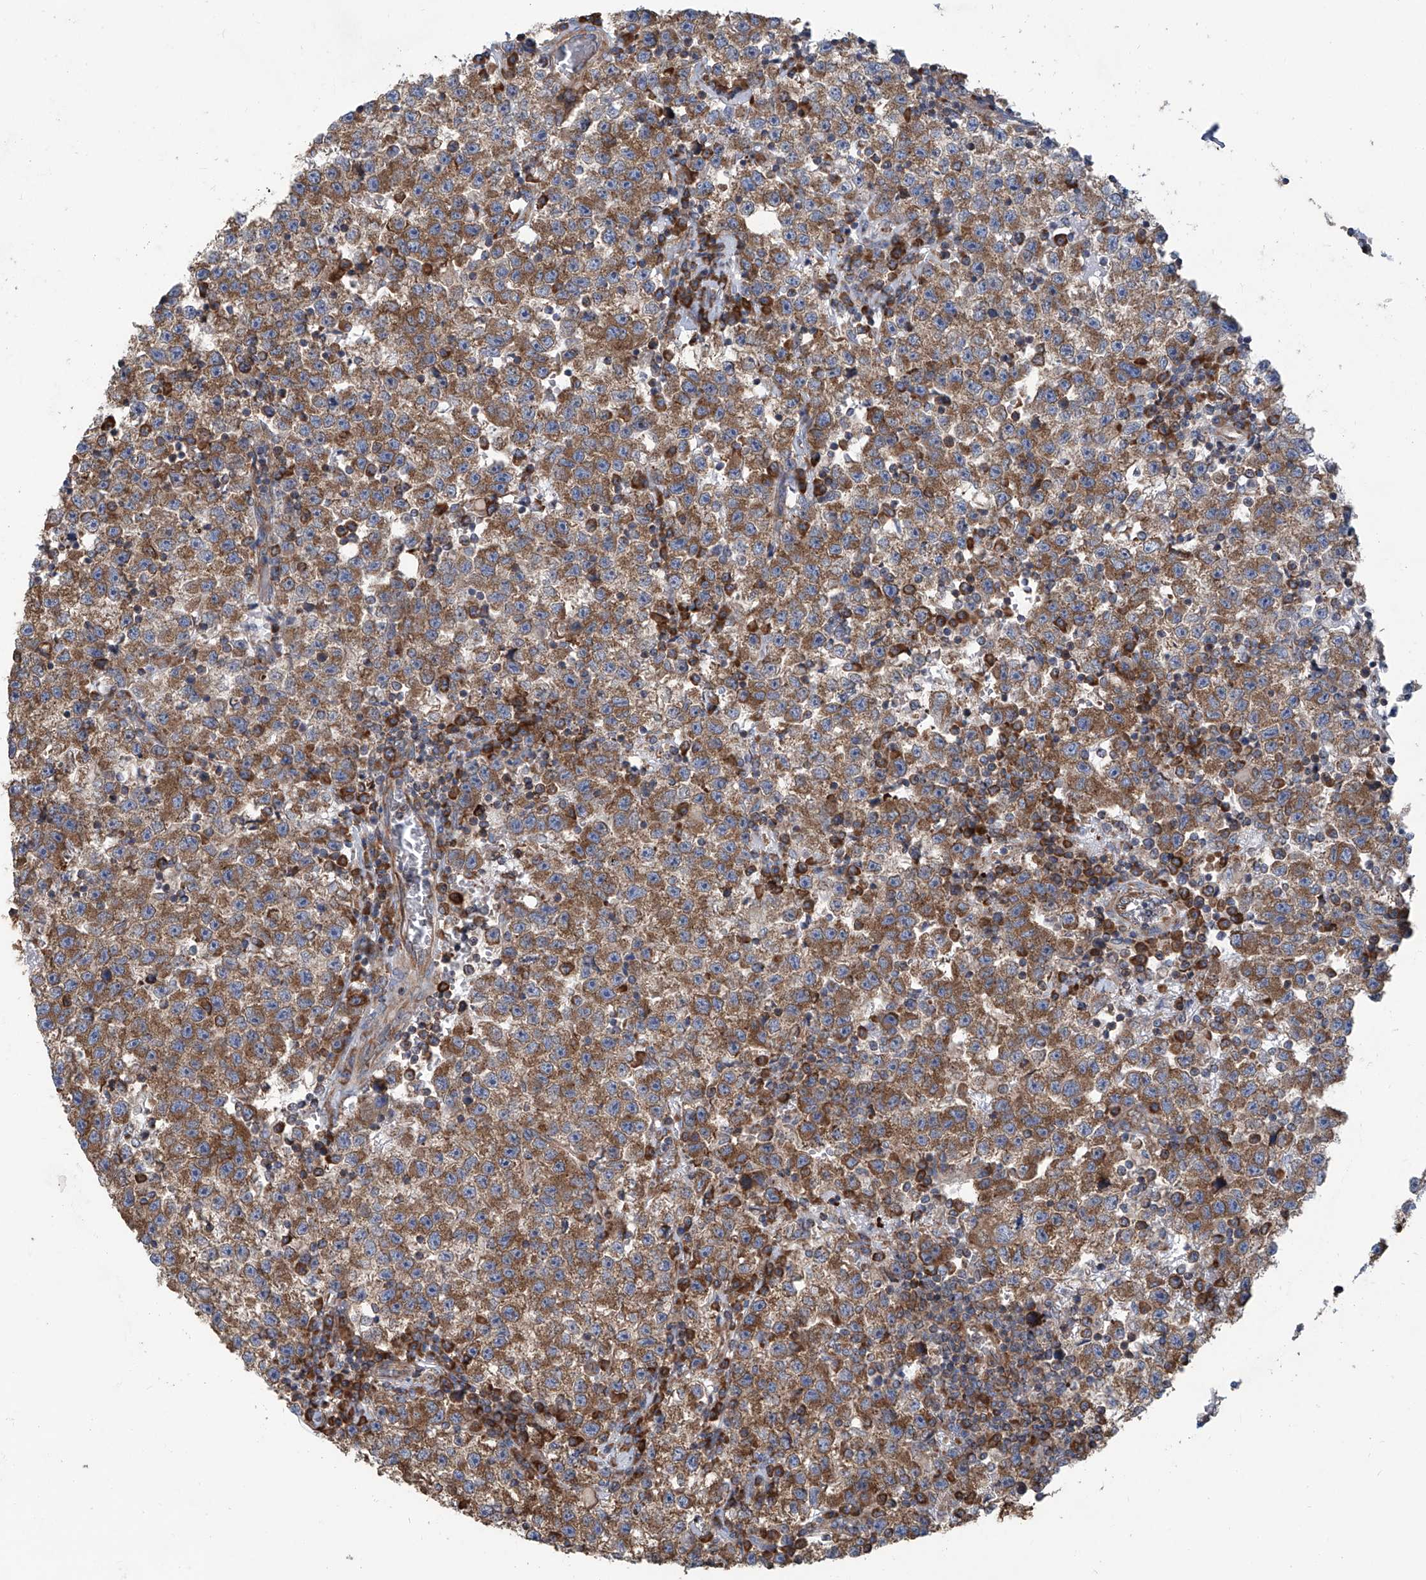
{"staining": {"intensity": "moderate", "quantity": ">75%", "location": "cytoplasmic/membranous"}, "tissue": "testis cancer", "cell_type": "Tumor cells", "image_type": "cancer", "snomed": [{"axis": "morphology", "description": "Seminoma, NOS"}, {"axis": "topography", "description": "Testis"}], "caption": "Immunohistochemistry (IHC) micrograph of testis cancer stained for a protein (brown), which reveals medium levels of moderate cytoplasmic/membranous positivity in approximately >75% of tumor cells.", "gene": "SENP2", "patient": {"sex": "male", "age": 22}}